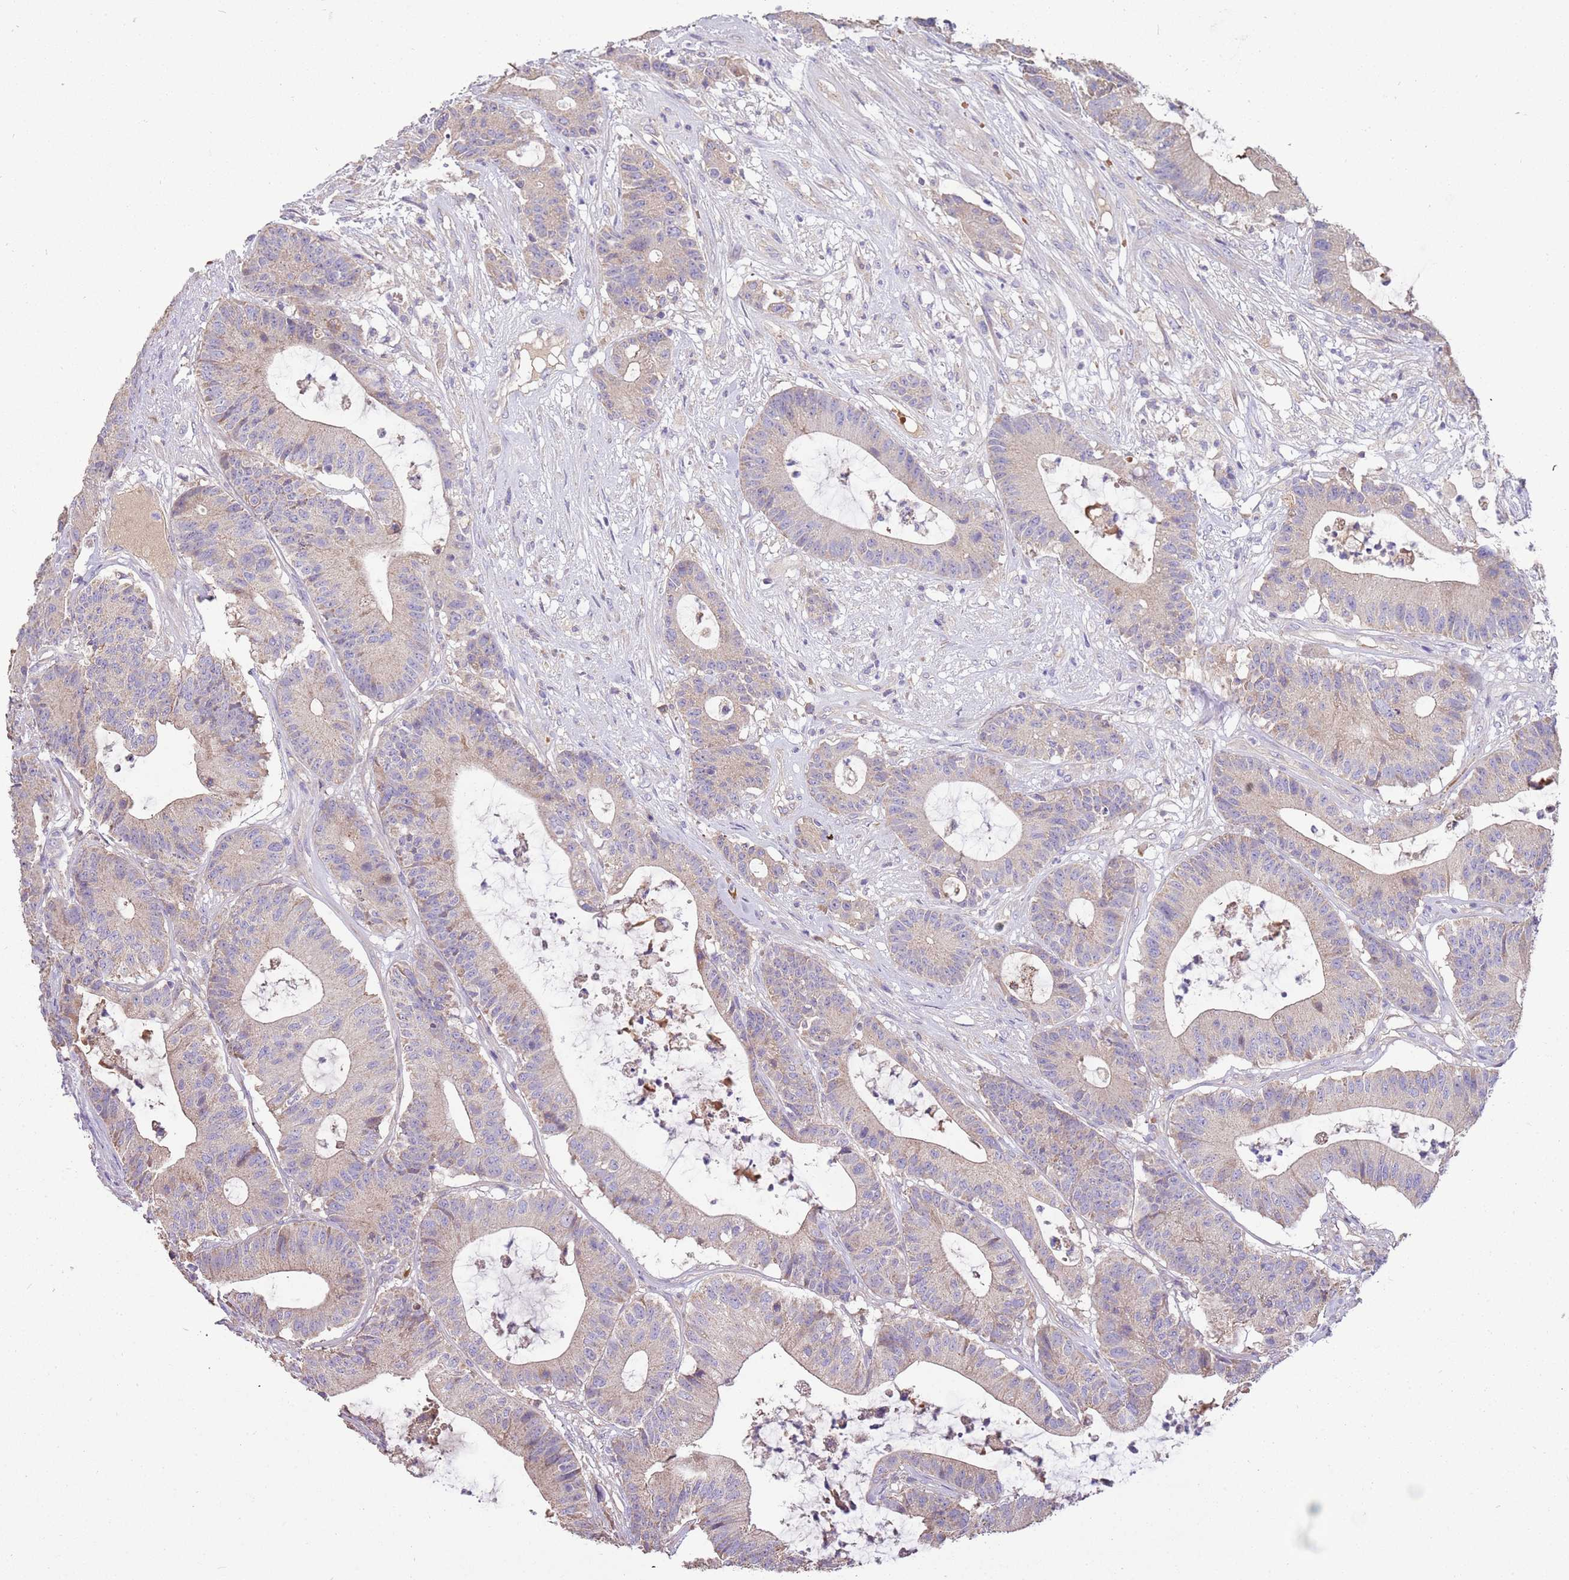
{"staining": {"intensity": "weak", "quantity": "<25%", "location": "cytoplasmic/membranous"}, "tissue": "colorectal cancer", "cell_type": "Tumor cells", "image_type": "cancer", "snomed": [{"axis": "morphology", "description": "Adenocarcinoma, NOS"}, {"axis": "topography", "description": "Colon"}], "caption": "Immunohistochemical staining of colorectal cancer demonstrates no significant staining in tumor cells.", "gene": "TRMO", "patient": {"sex": "female", "age": 84}}